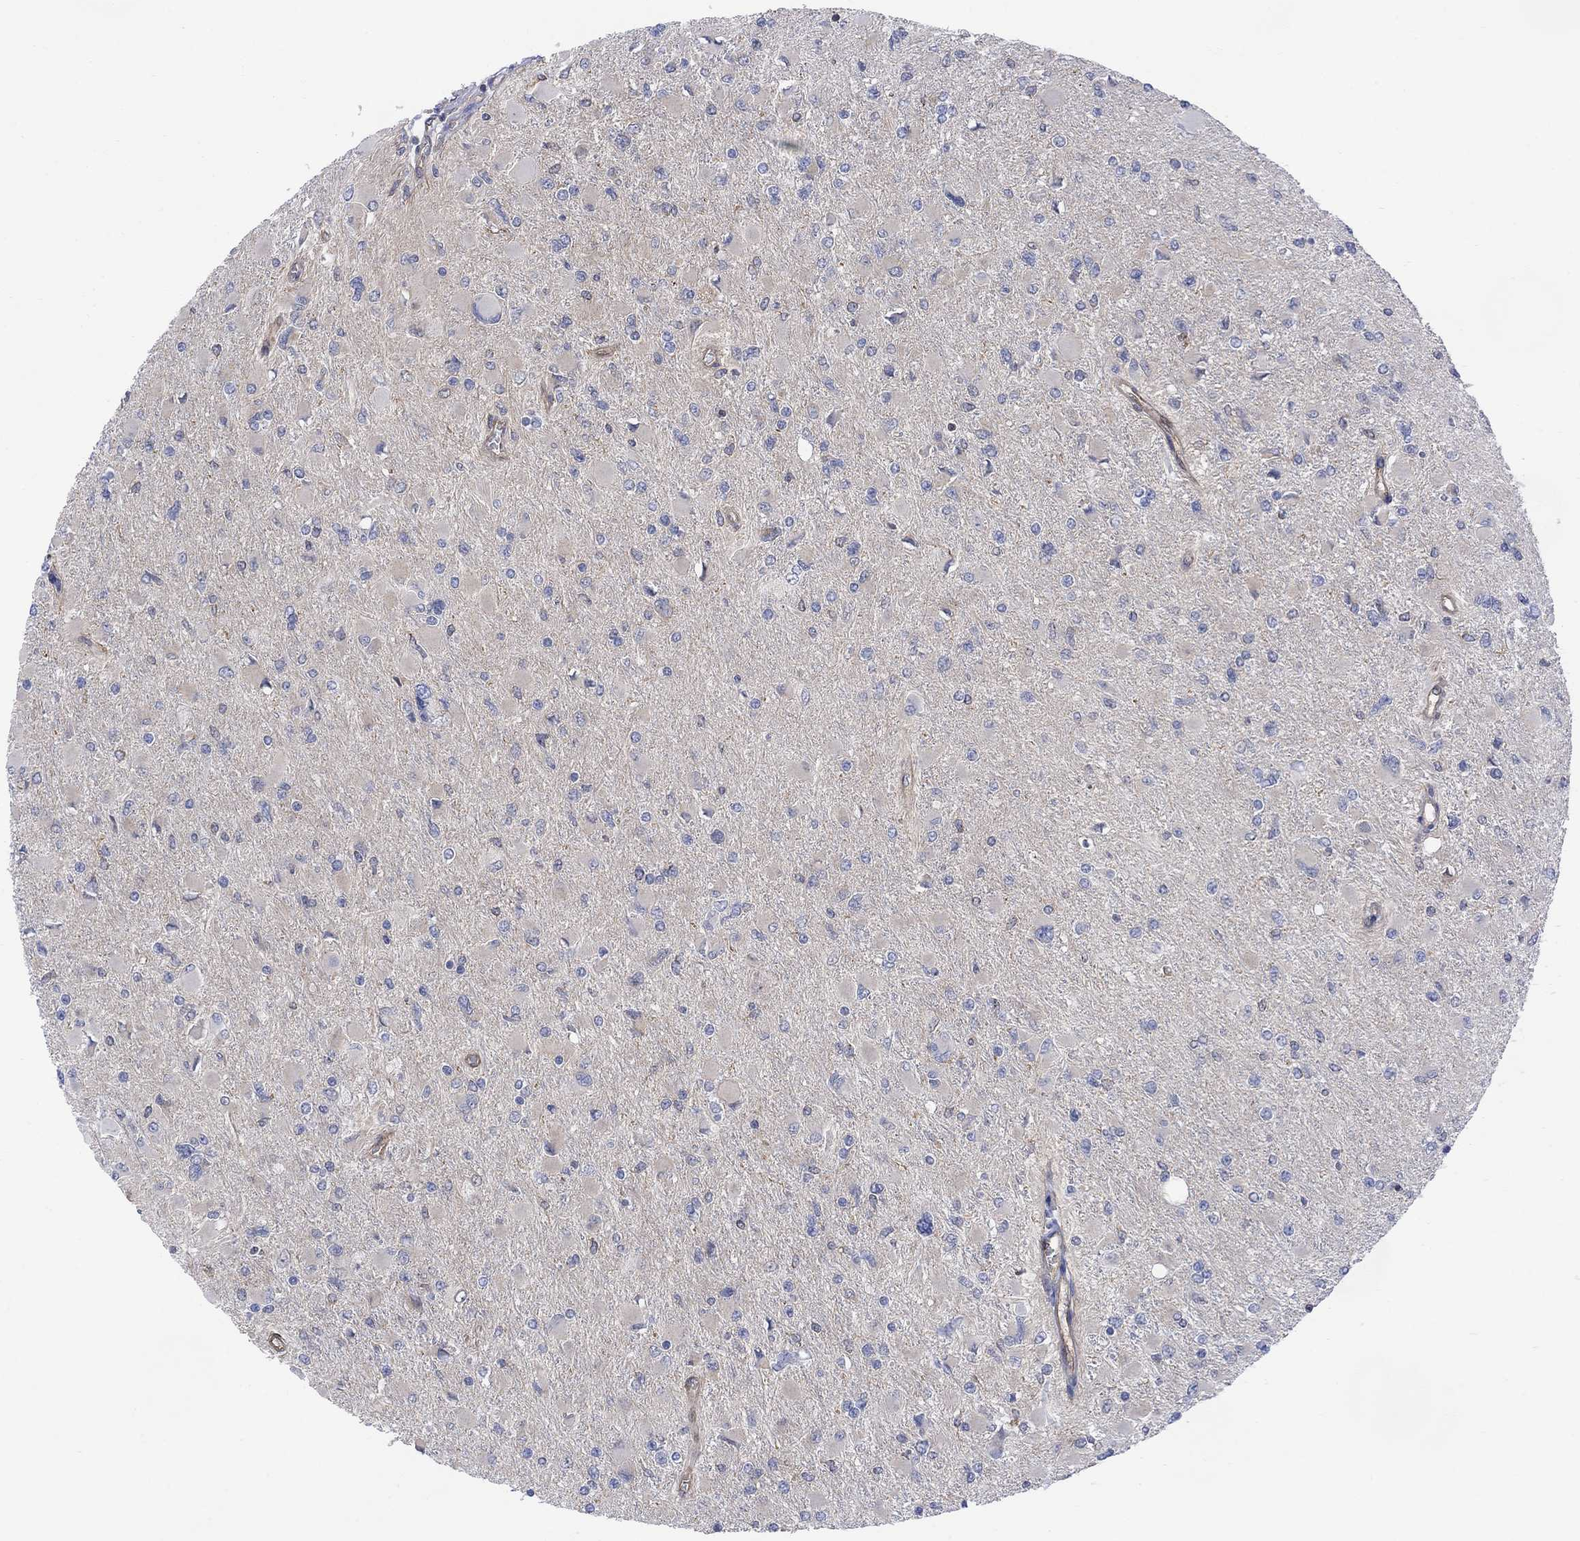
{"staining": {"intensity": "negative", "quantity": "none", "location": "none"}, "tissue": "glioma", "cell_type": "Tumor cells", "image_type": "cancer", "snomed": [{"axis": "morphology", "description": "Glioma, malignant, High grade"}, {"axis": "topography", "description": "Cerebral cortex"}], "caption": "A histopathology image of malignant glioma (high-grade) stained for a protein exhibits no brown staining in tumor cells.", "gene": "GBP5", "patient": {"sex": "female", "age": 36}}